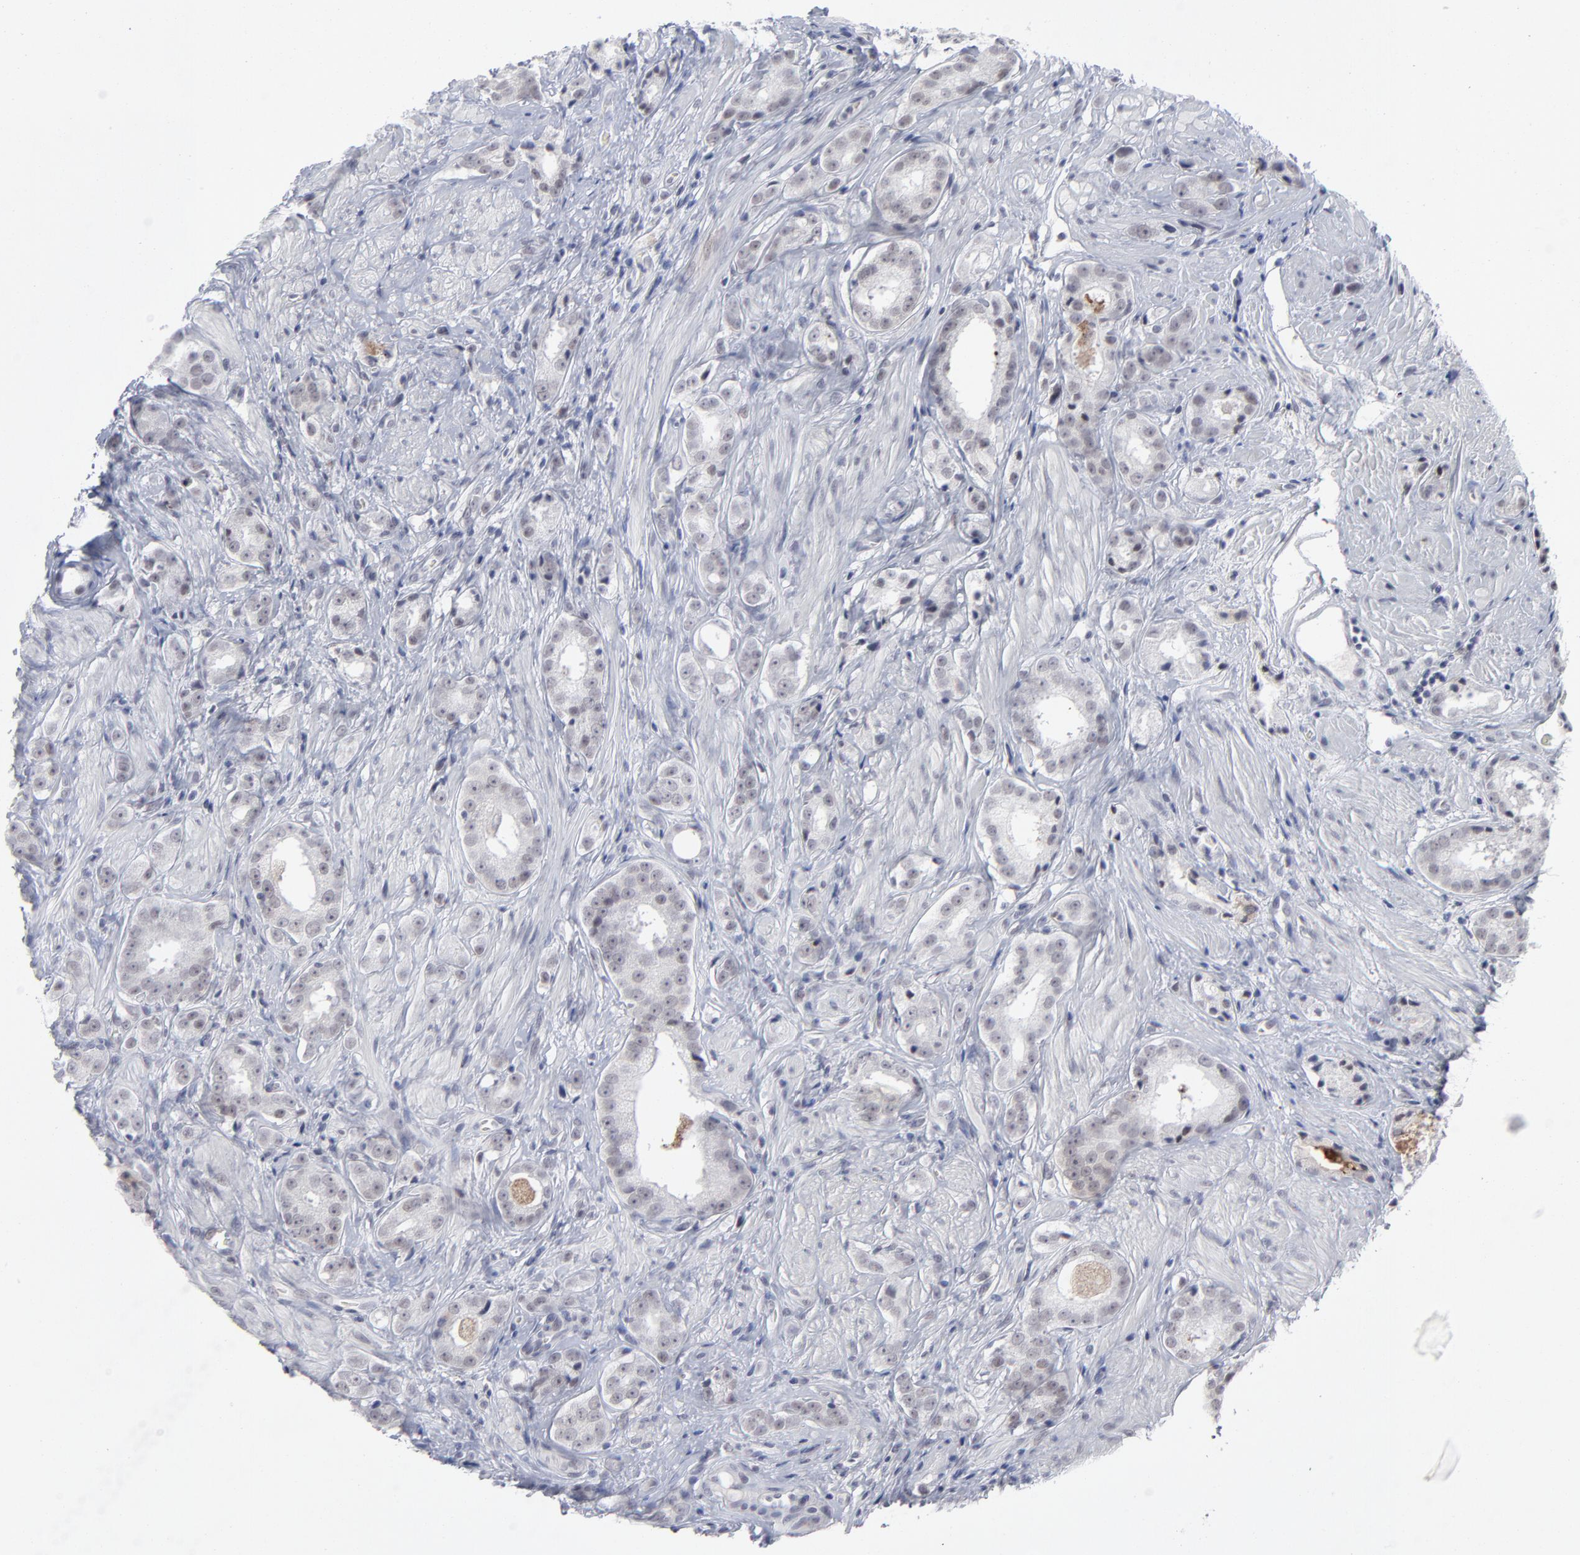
{"staining": {"intensity": "negative", "quantity": "none", "location": "none"}, "tissue": "prostate cancer", "cell_type": "Tumor cells", "image_type": "cancer", "snomed": [{"axis": "morphology", "description": "Adenocarcinoma, Medium grade"}, {"axis": "topography", "description": "Prostate"}], "caption": "This is a photomicrograph of immunohistochemistry staining of prostate adenocarcinoma (medium-grade), which shows no staining in tumor cells.", "gene": "CCR2", "patient": {"sex": "male", "age": 53}}